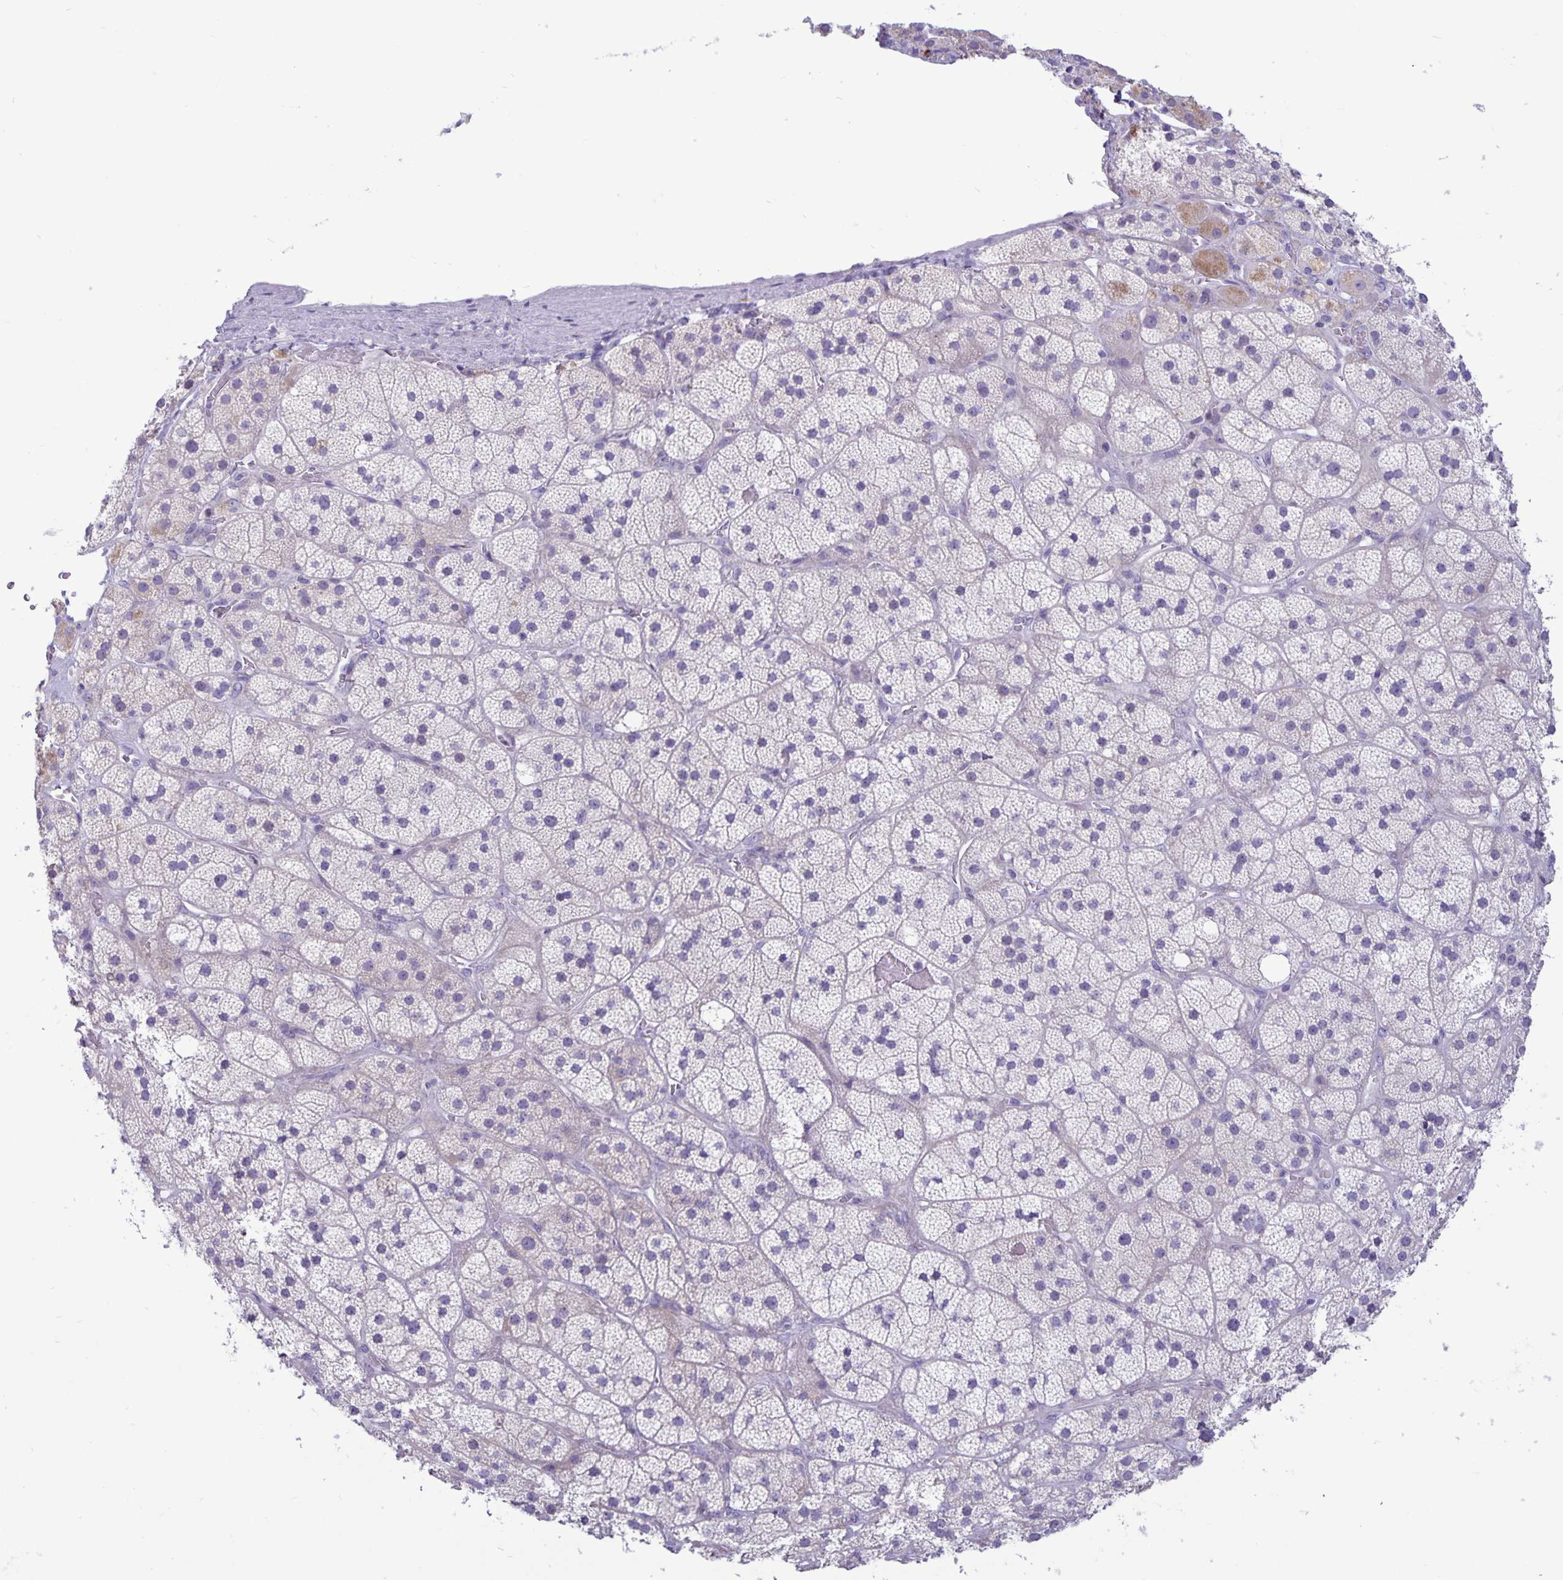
{"staining": {"intensity": "negative", "quantity": "none", "location": "none"}, "tissue": "adrenal gland", "cell_type": "Glandular cells", "image_type": "normal", "snomed": [{"axis": "morphology", "description": "Normal tissue, NOS"}, {"axis": "topography", "description": "Adrenal gland"}], "caption": "A high-resolution histopathology image shows immunohistochemistry staining of normal adrenal gland, which exhibits no significant expression in glandular cells.", "gene": "IBTK", "patient": {"sex": "male", "age": 57}}